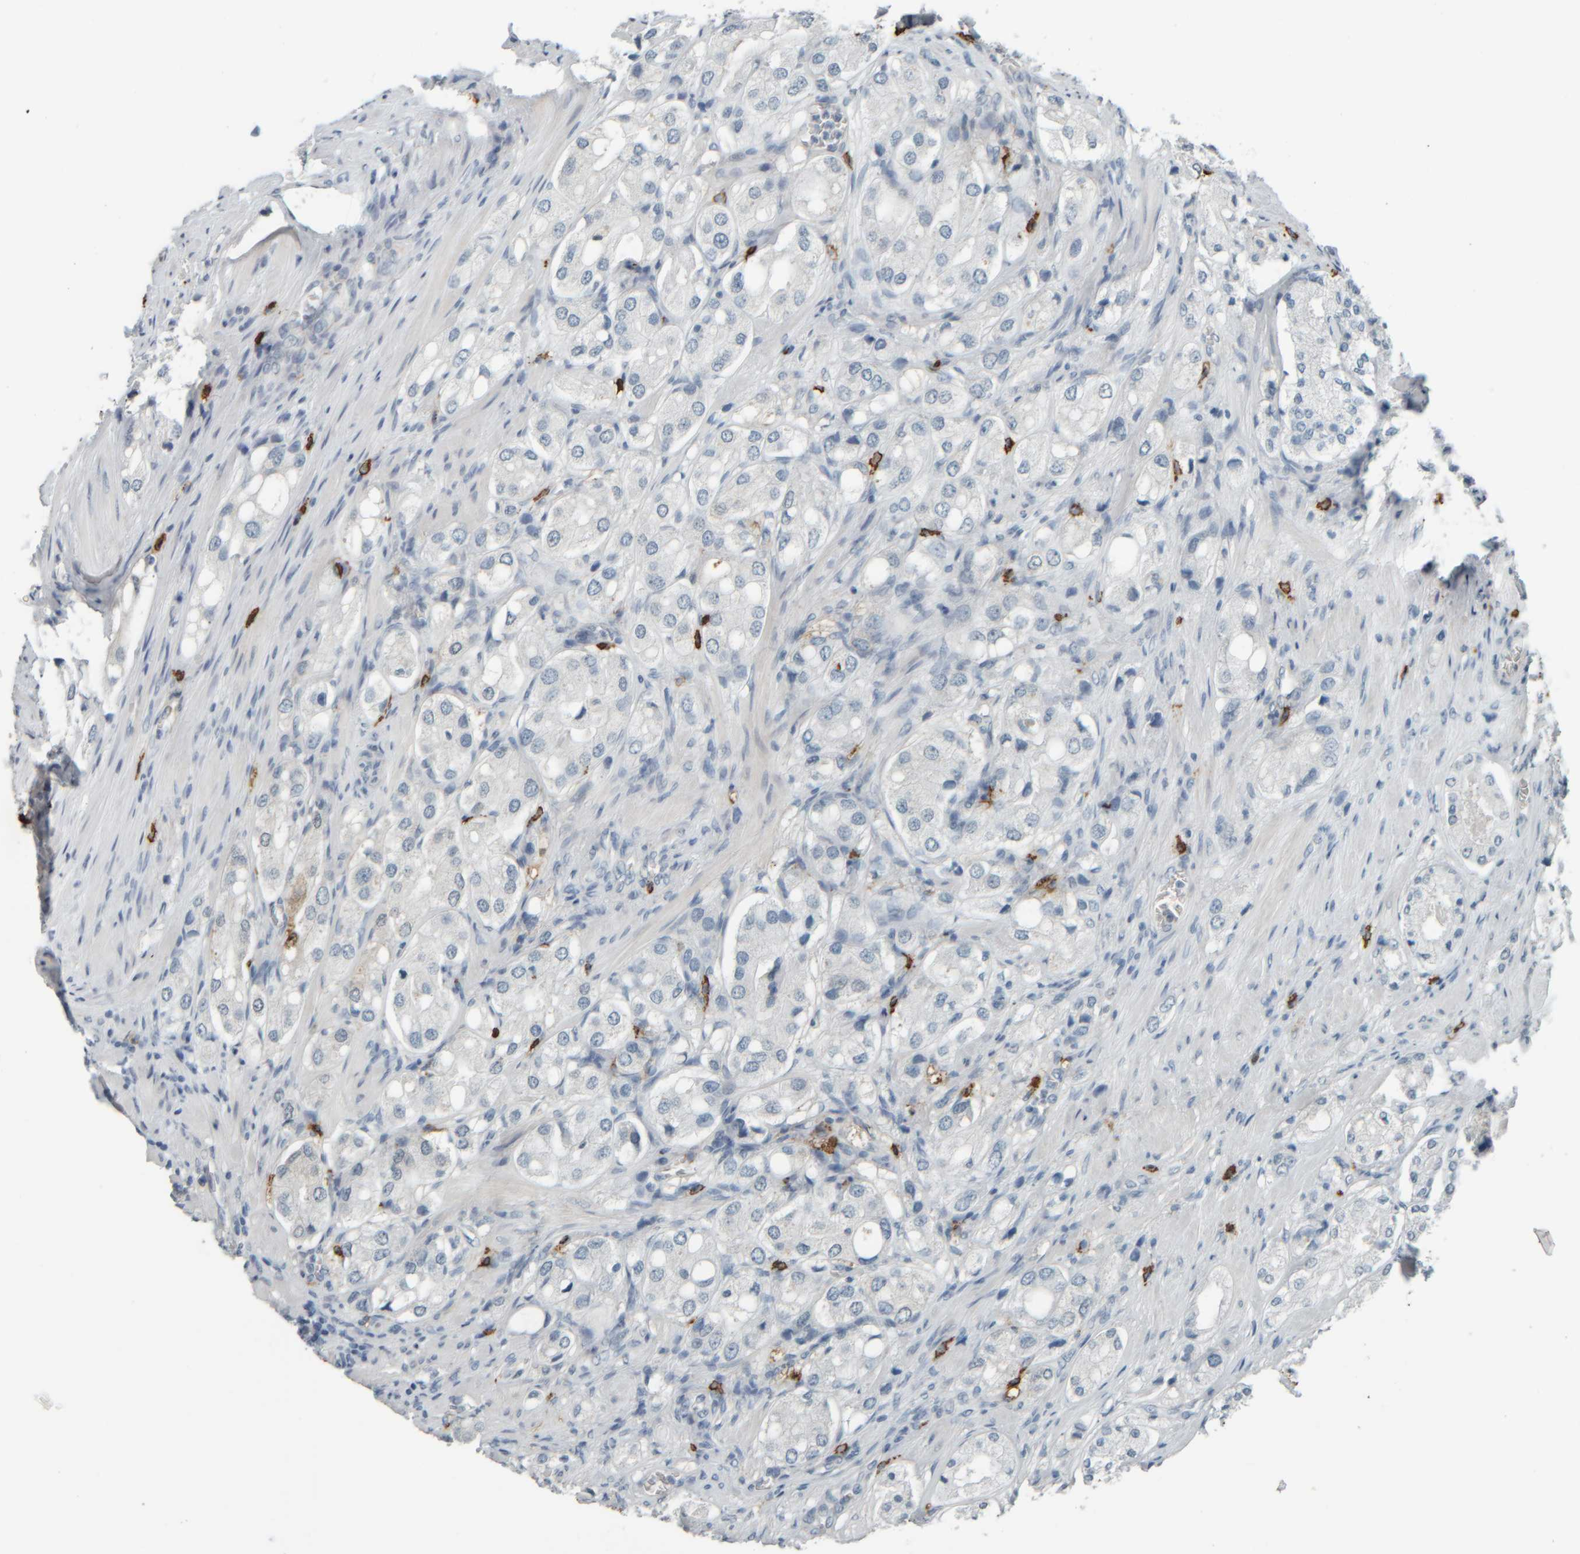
{"staining": {"intensity": "negative", "quantity": "none", "location": "none"}, "tissue": "prostate cancer", "cell_type": "Tumor cells", "image_type": "cancer", "snomed": [{"axis": "morphology", "description": "Adenocarcinoma, High grade"}, {"axis": "topography", "description": "Prostate"}], "caption": "Immunohistochemistry (IHC) micrograph of neoplastic tissue: prostate cancer (adenocarcinoma (high-grade)) stained with DAB exhibits no significant protein expression in tumor cells.", "gene": "TPSAB1", "patient": {"sex": "male", "age": 65}}